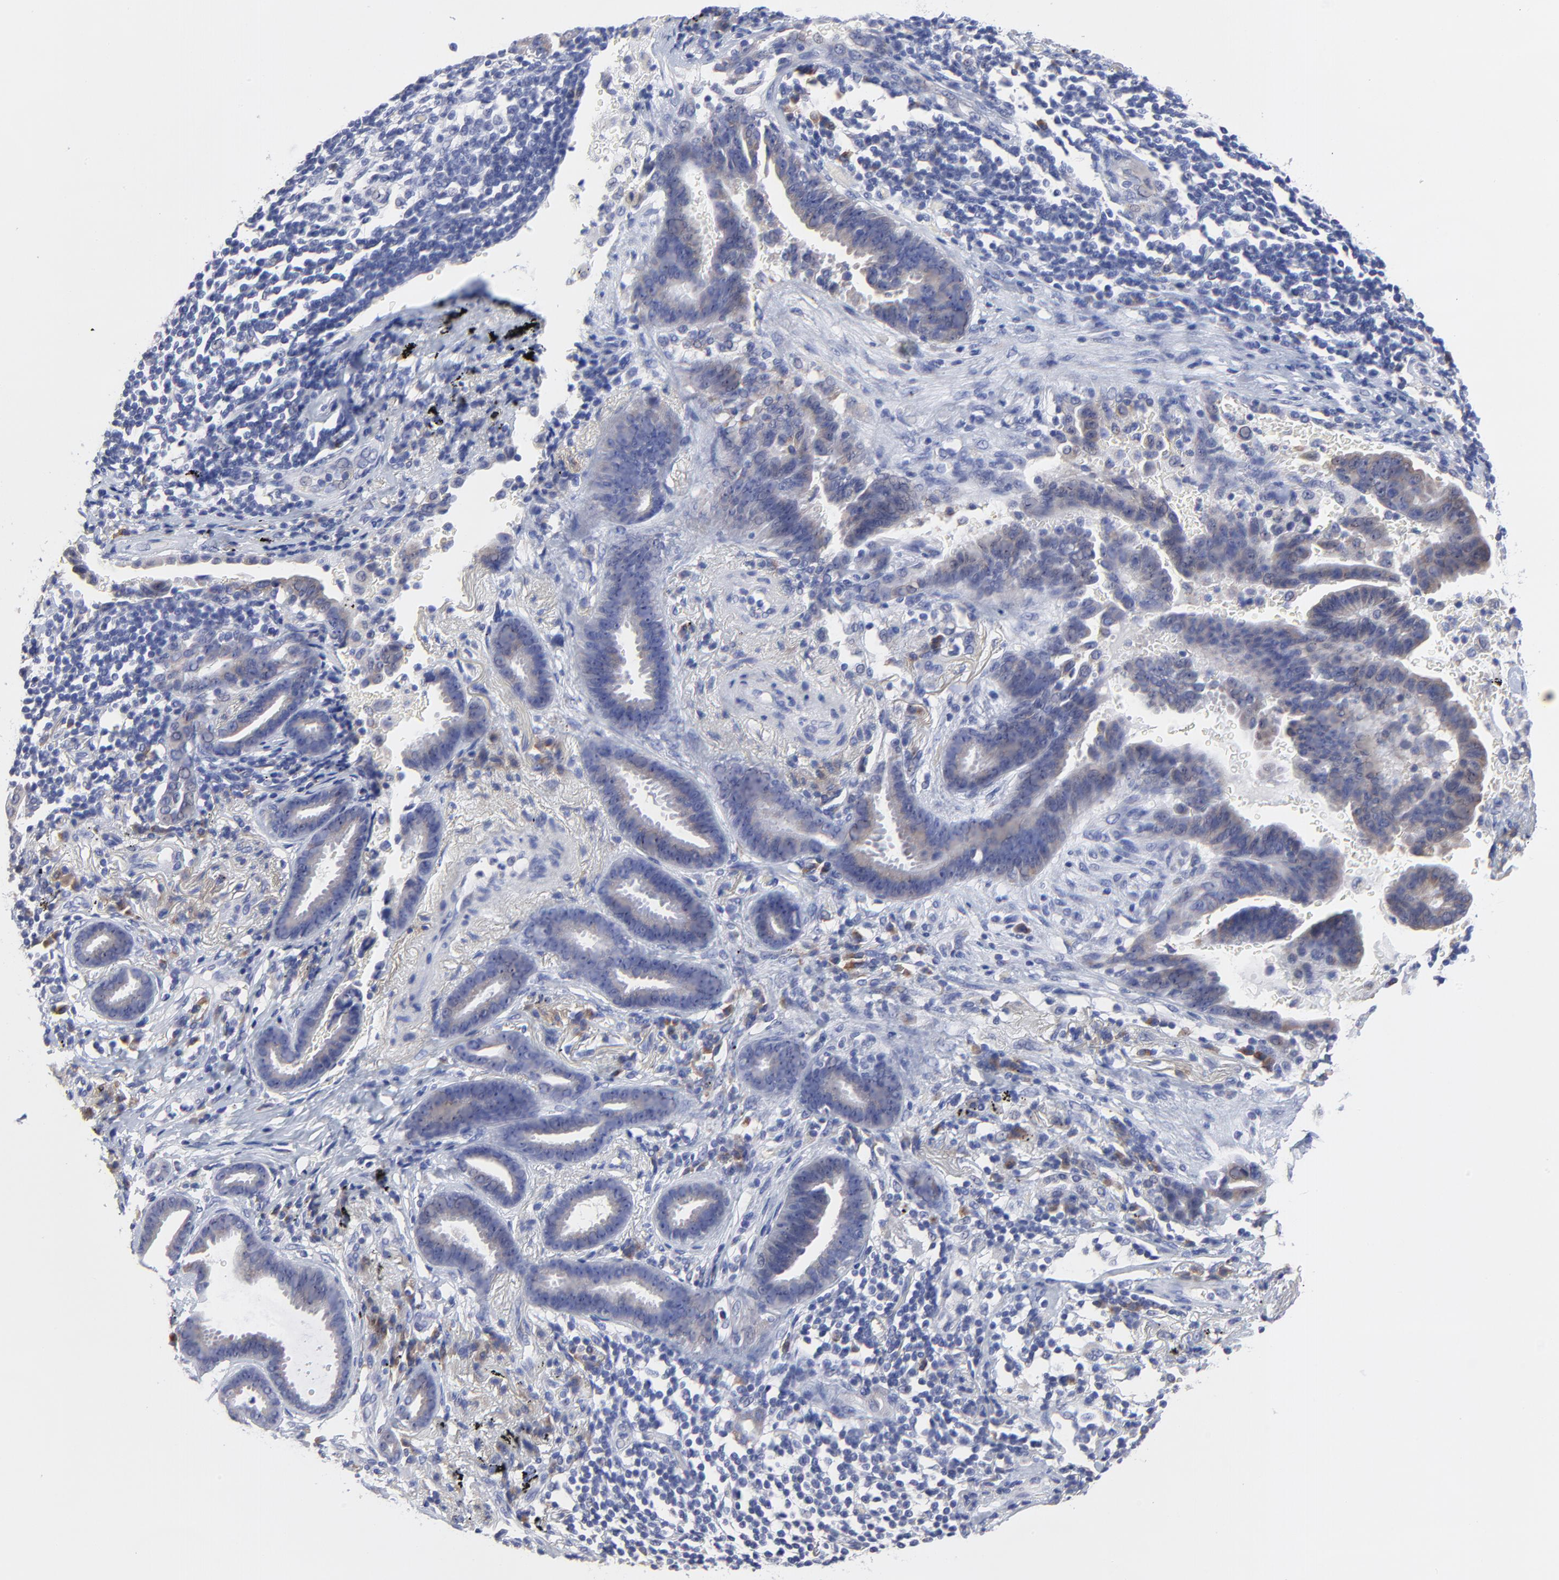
{"staining": {"intensity": "weak", "quantity": ">75%", "location": "cytoplasmic/membranous"}, "tissue": "lung cancer", "cell_type": "Tumor cells", "image_type": "cancer", "snomed": [{"axis": "morphology", "description": "Adenocarcinoma, NOS"}, {"axis": "topography", "description": "Lung"}], "caption": "Immunohistochemical staining of lung cancer exhibits low levels of weak cytoplasmic/membranous staining in approximately >75% of tumor cells.", "gene": "LAX1", "patient": {"sex": "female", "age": 64}}